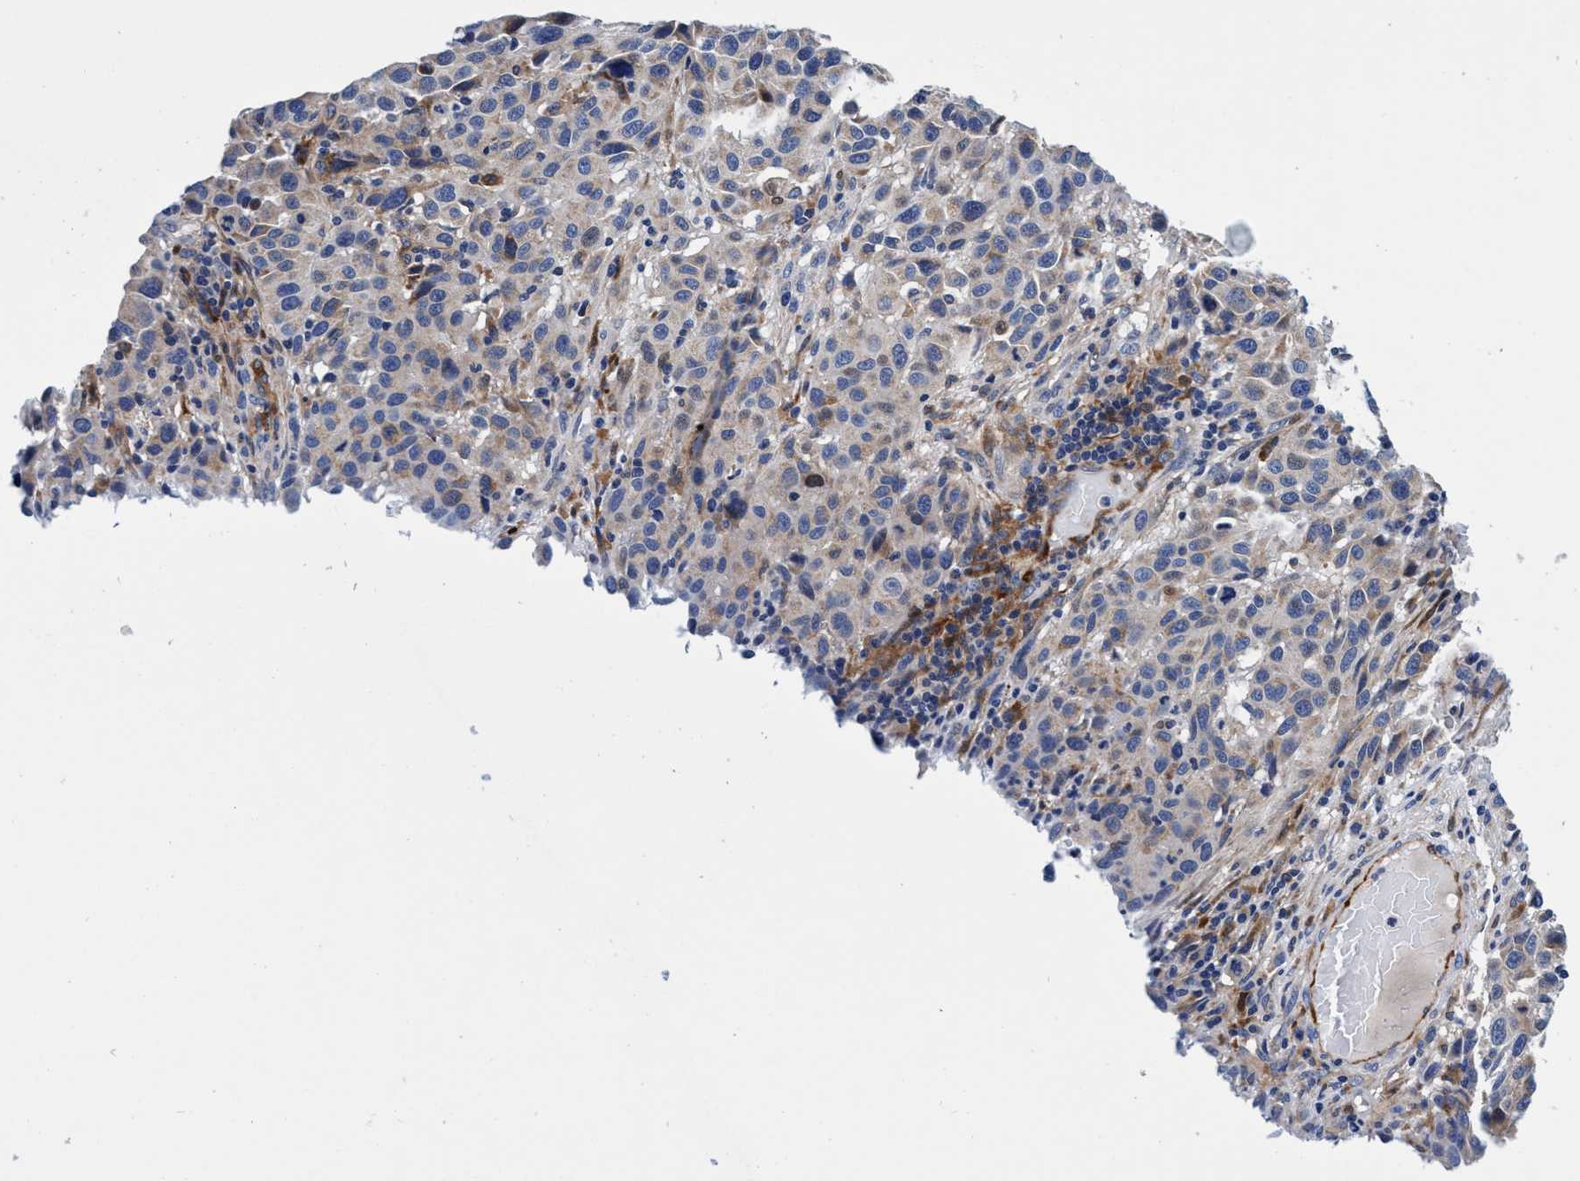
{"staining": {"intensity": "negative", "quantity": "none", "location": "none"}, "tissue": "melanoma", "cell_type": "Tumor cells", "image_type": "cancer", "snomed": [{"axis": "morphology", "description": "Malignant melanoma, Metastatic site"}, {"axis": "topography", "description": "Lymph node"}], "caption": "A high-resolution image shows immunohistochemistry (IHC) staining of melanoma, which displays no significant staining in tumor cells. (DAB (3,3'-diaminobenzidine) IHC visualized using brightfield microscopy, high magnification).", "gene": "UBALD2", "patient": {"sex": "male", "age": 61}}